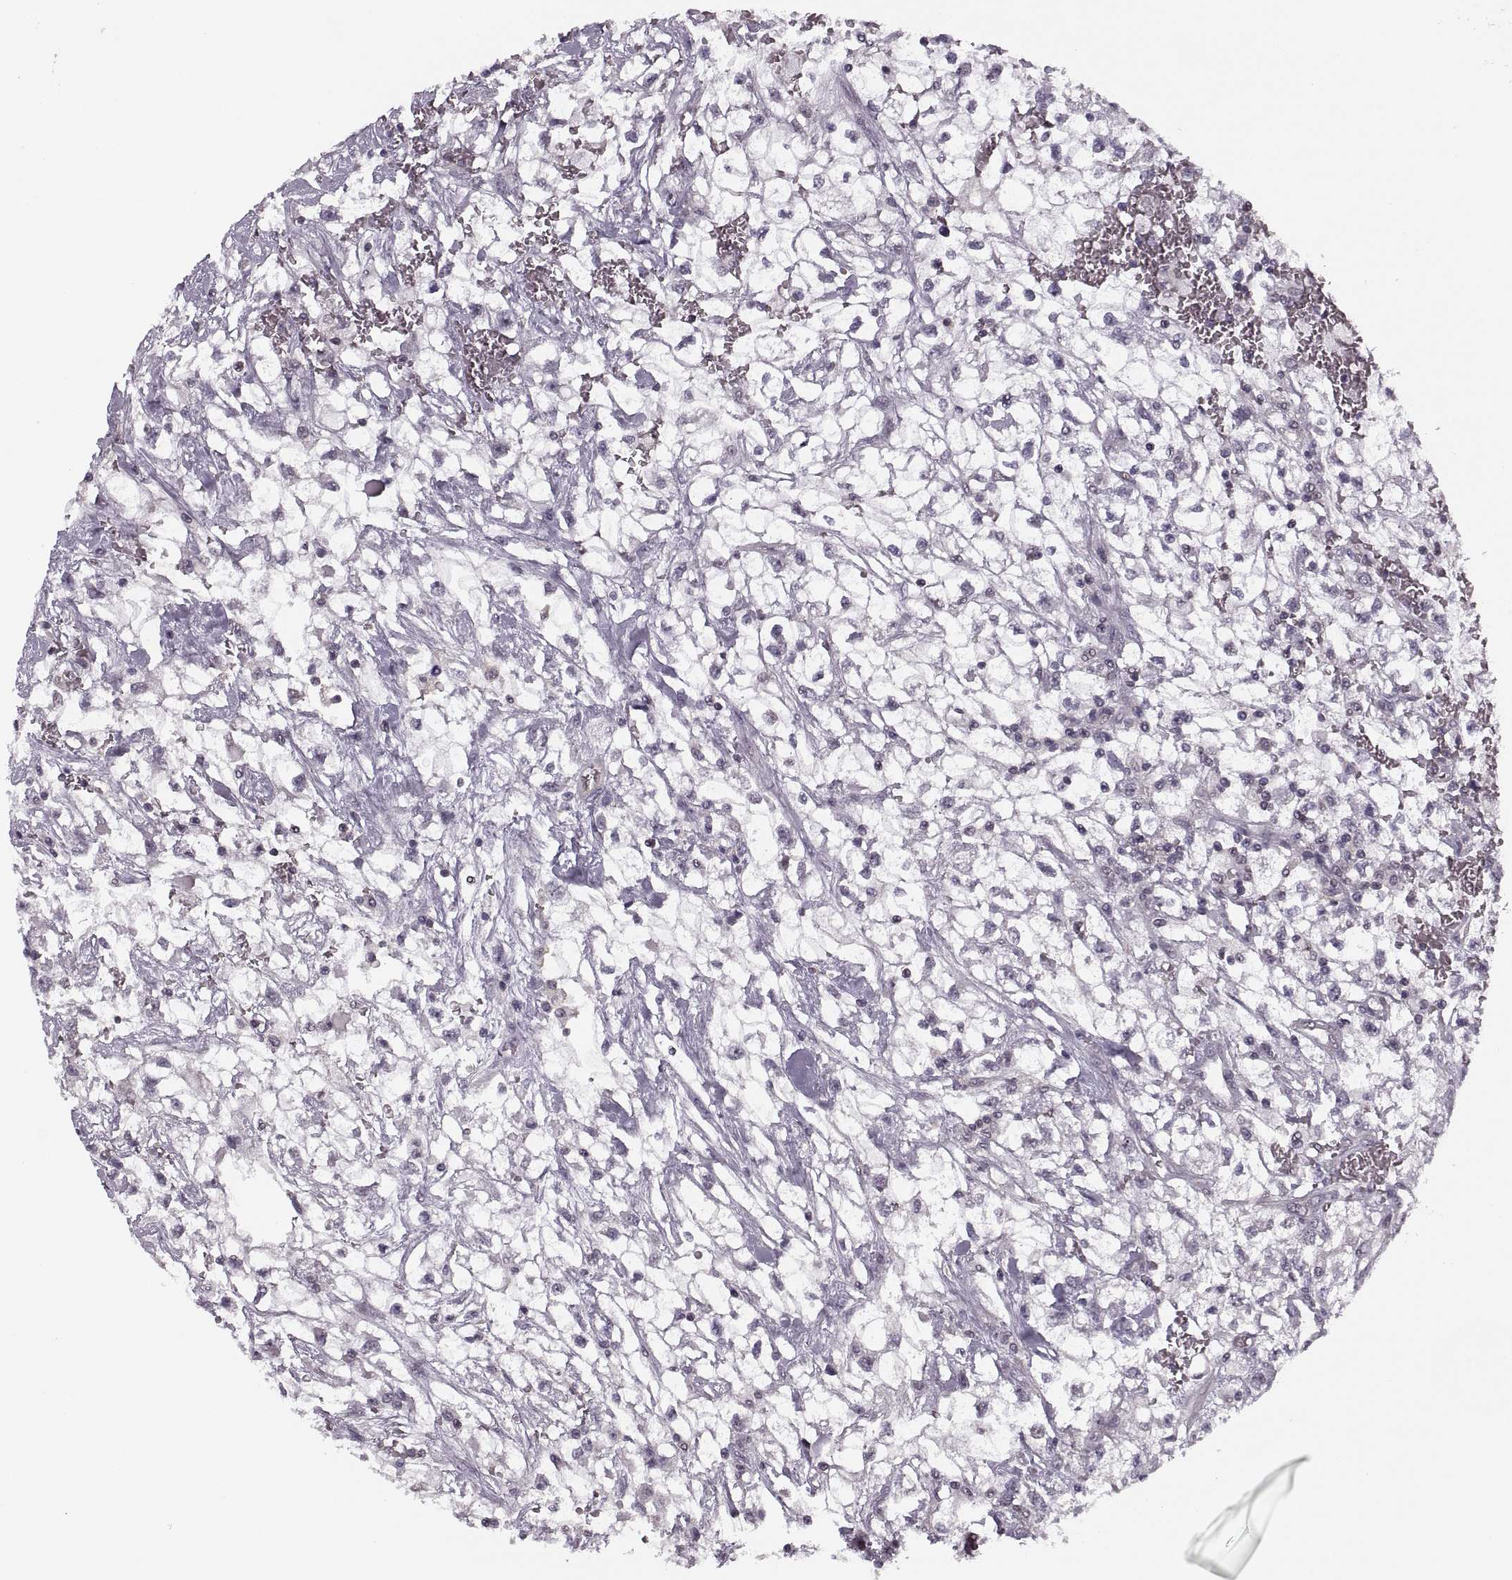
{"staining": {"intensity": "negative", "quantity": "none", "location": "none"}, "tissue": "renal cancer", "cell_type": "Tumor cells", "image_type": "cancer", "snomed": [{"axis": "morphology", "description": "Adenocarcinoma, NOS"}, {"axis": "topography", "description": "Kidney"}], "caption": "A photomicrograph of human adenocarcinoma (renal) is negative for staining in tumor cells. Nuclei are stained in blue.", "gene": "LUZP2", "patient": {"sex": "male", "age": 59}}